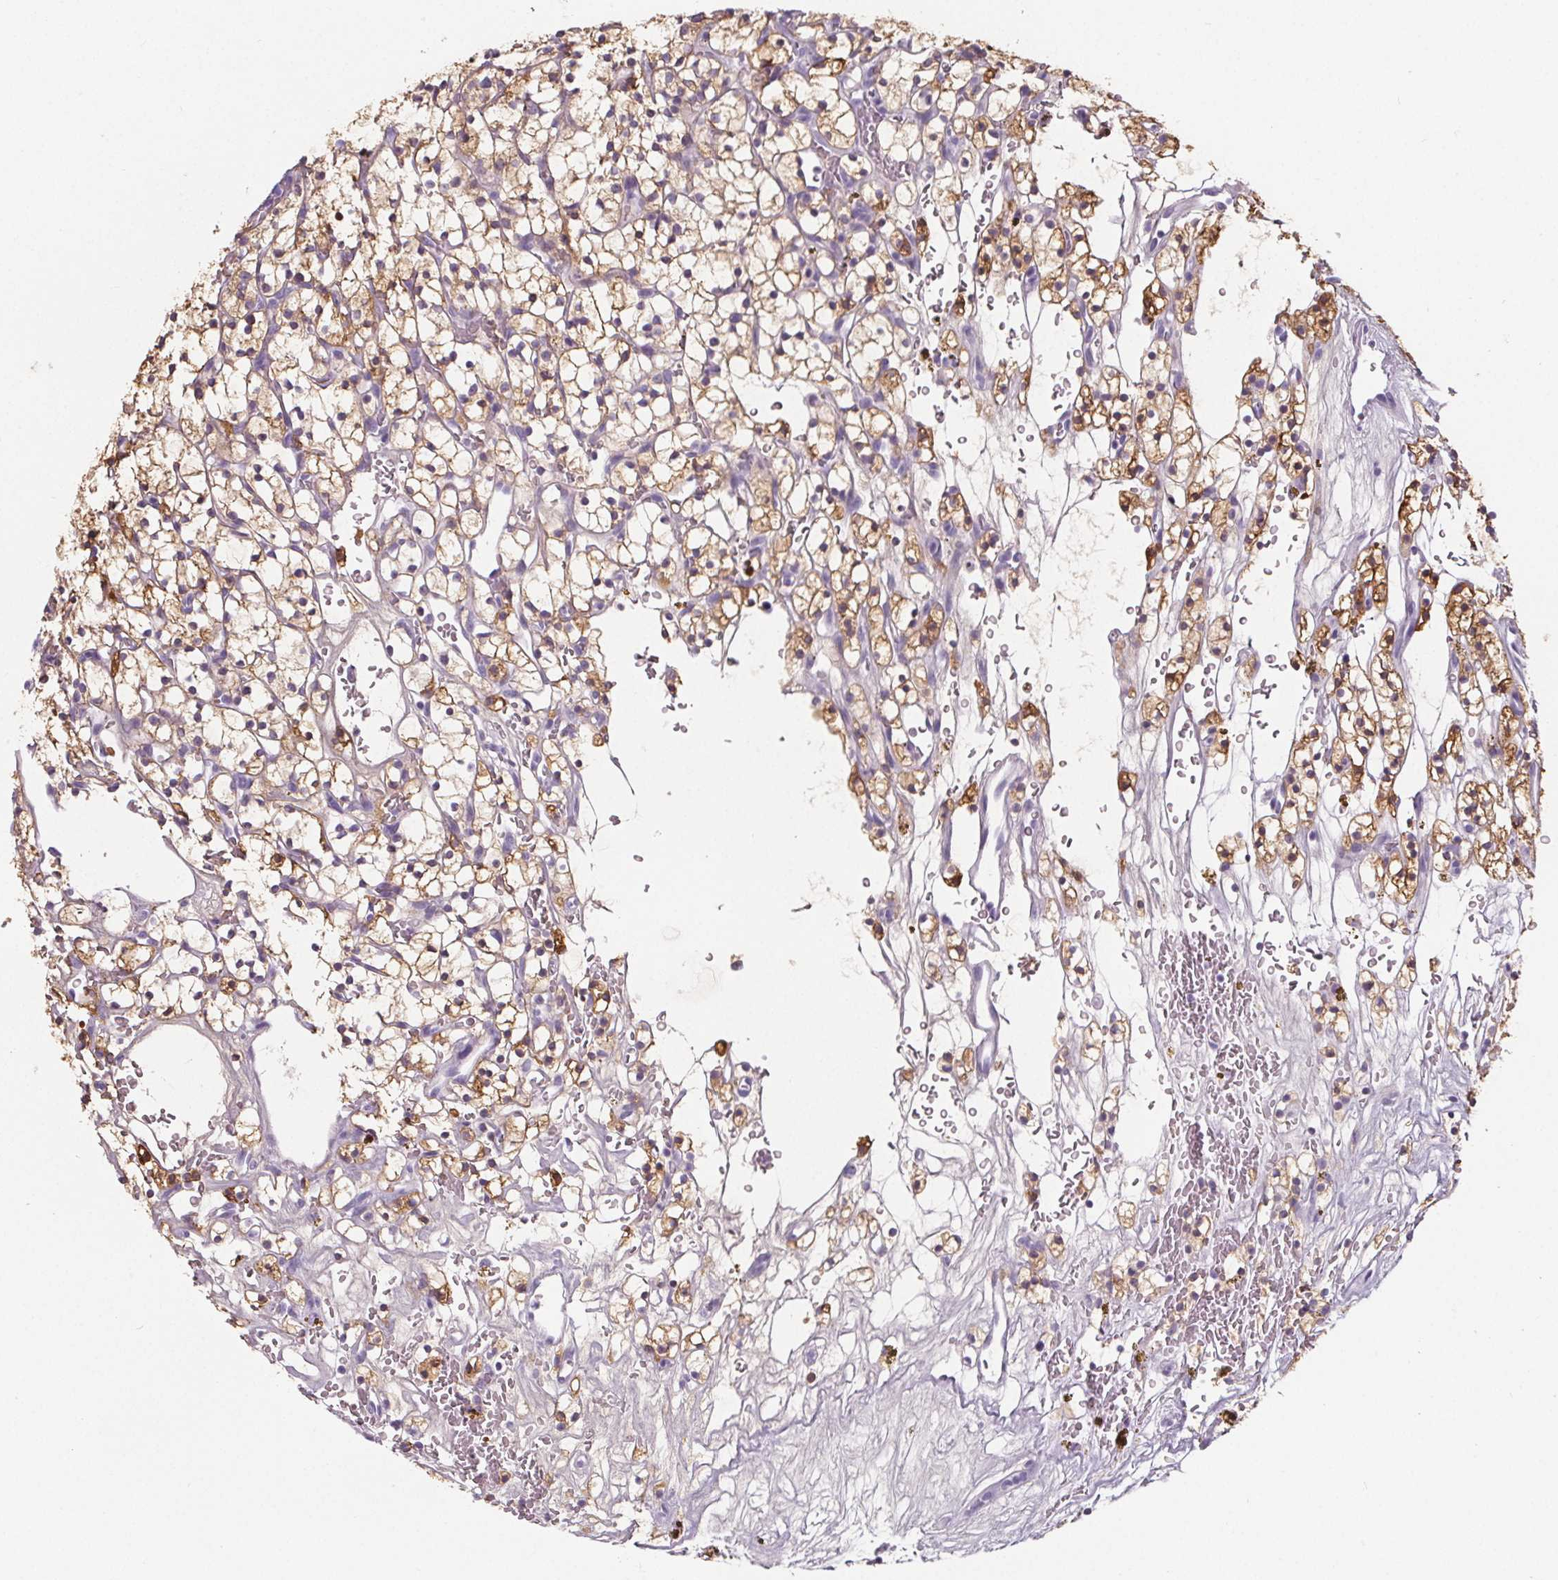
{"staining": {"intensity": "moderate", "quantity": ">75%", "location": "cytoplasmic/membranous"}, "tissue": "renal cancer", "cell_type": "Tumor cells", "image_type": "cancer", "snomed": [{"axis": "morphology", "description": "Adenocarcinoma, NOS"}, {"axis": "topography", "description": "Kidney"}], "caption": "This is an image of IHC staining of adenocarcinoma (renal), which shows moderate staining in the cytoplasmic/membranous of tumor cells.", "gene": "ADRB1", "patient": {"sex": "female", "age": 64}}